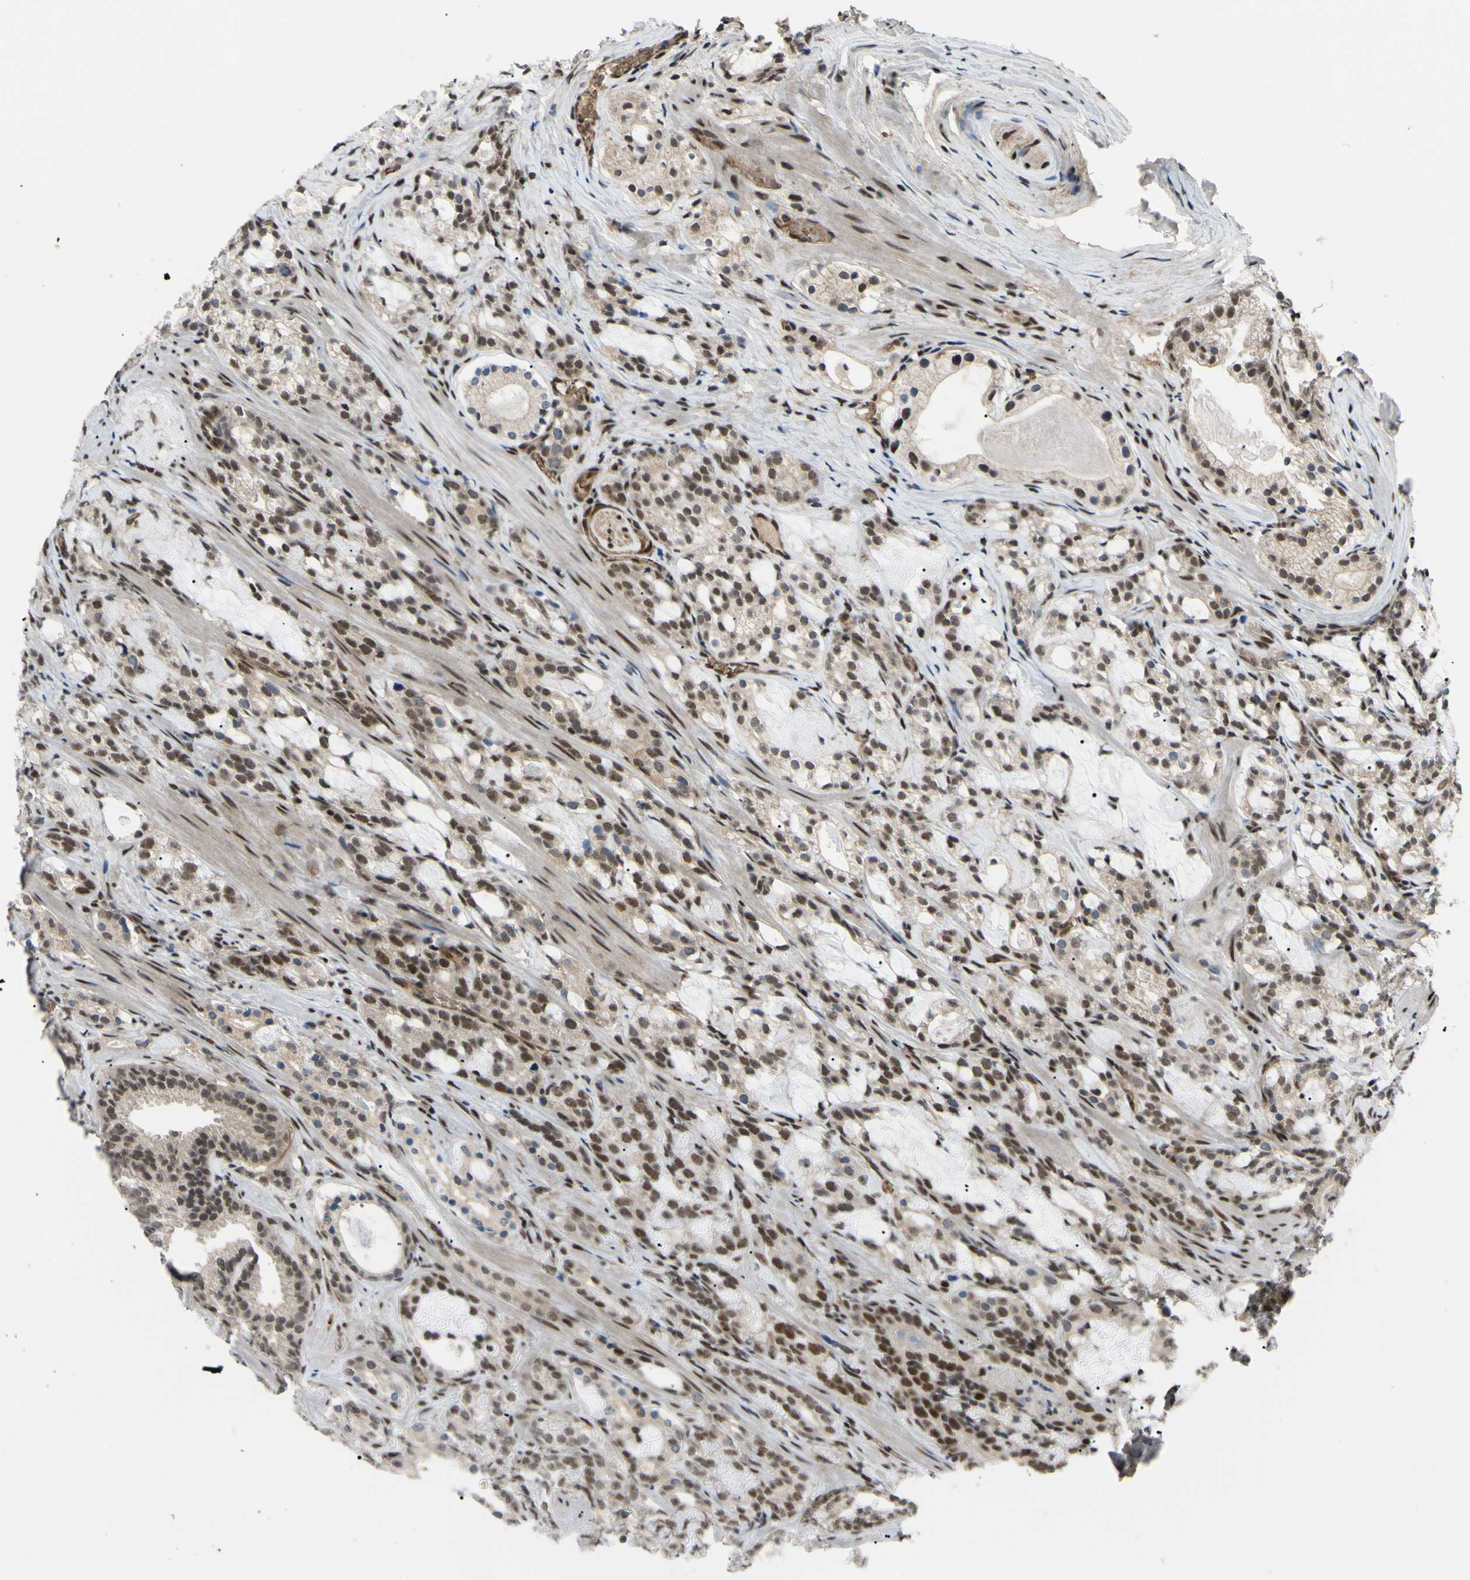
{"staining": {"intensity": "moderate", "quantity": ">75%", "location": "nuclear"}, "tissue": "prostate cancer", "cell_type": "Tumor cells", "image_type": "cancer", "snomed": [{"axis": "morphology", "description": "Adenocarcinoma, Low grade"}, {"axis": "topography", "description": "Prostate"}], "caption": "Tumor cells display medium levels of moderate nuclear staining in approximately >75% of cells in human prostate low-grade adenocarcinoma.", "gene": "THAP12", "patient": {"sex": "male", "age": 59}}